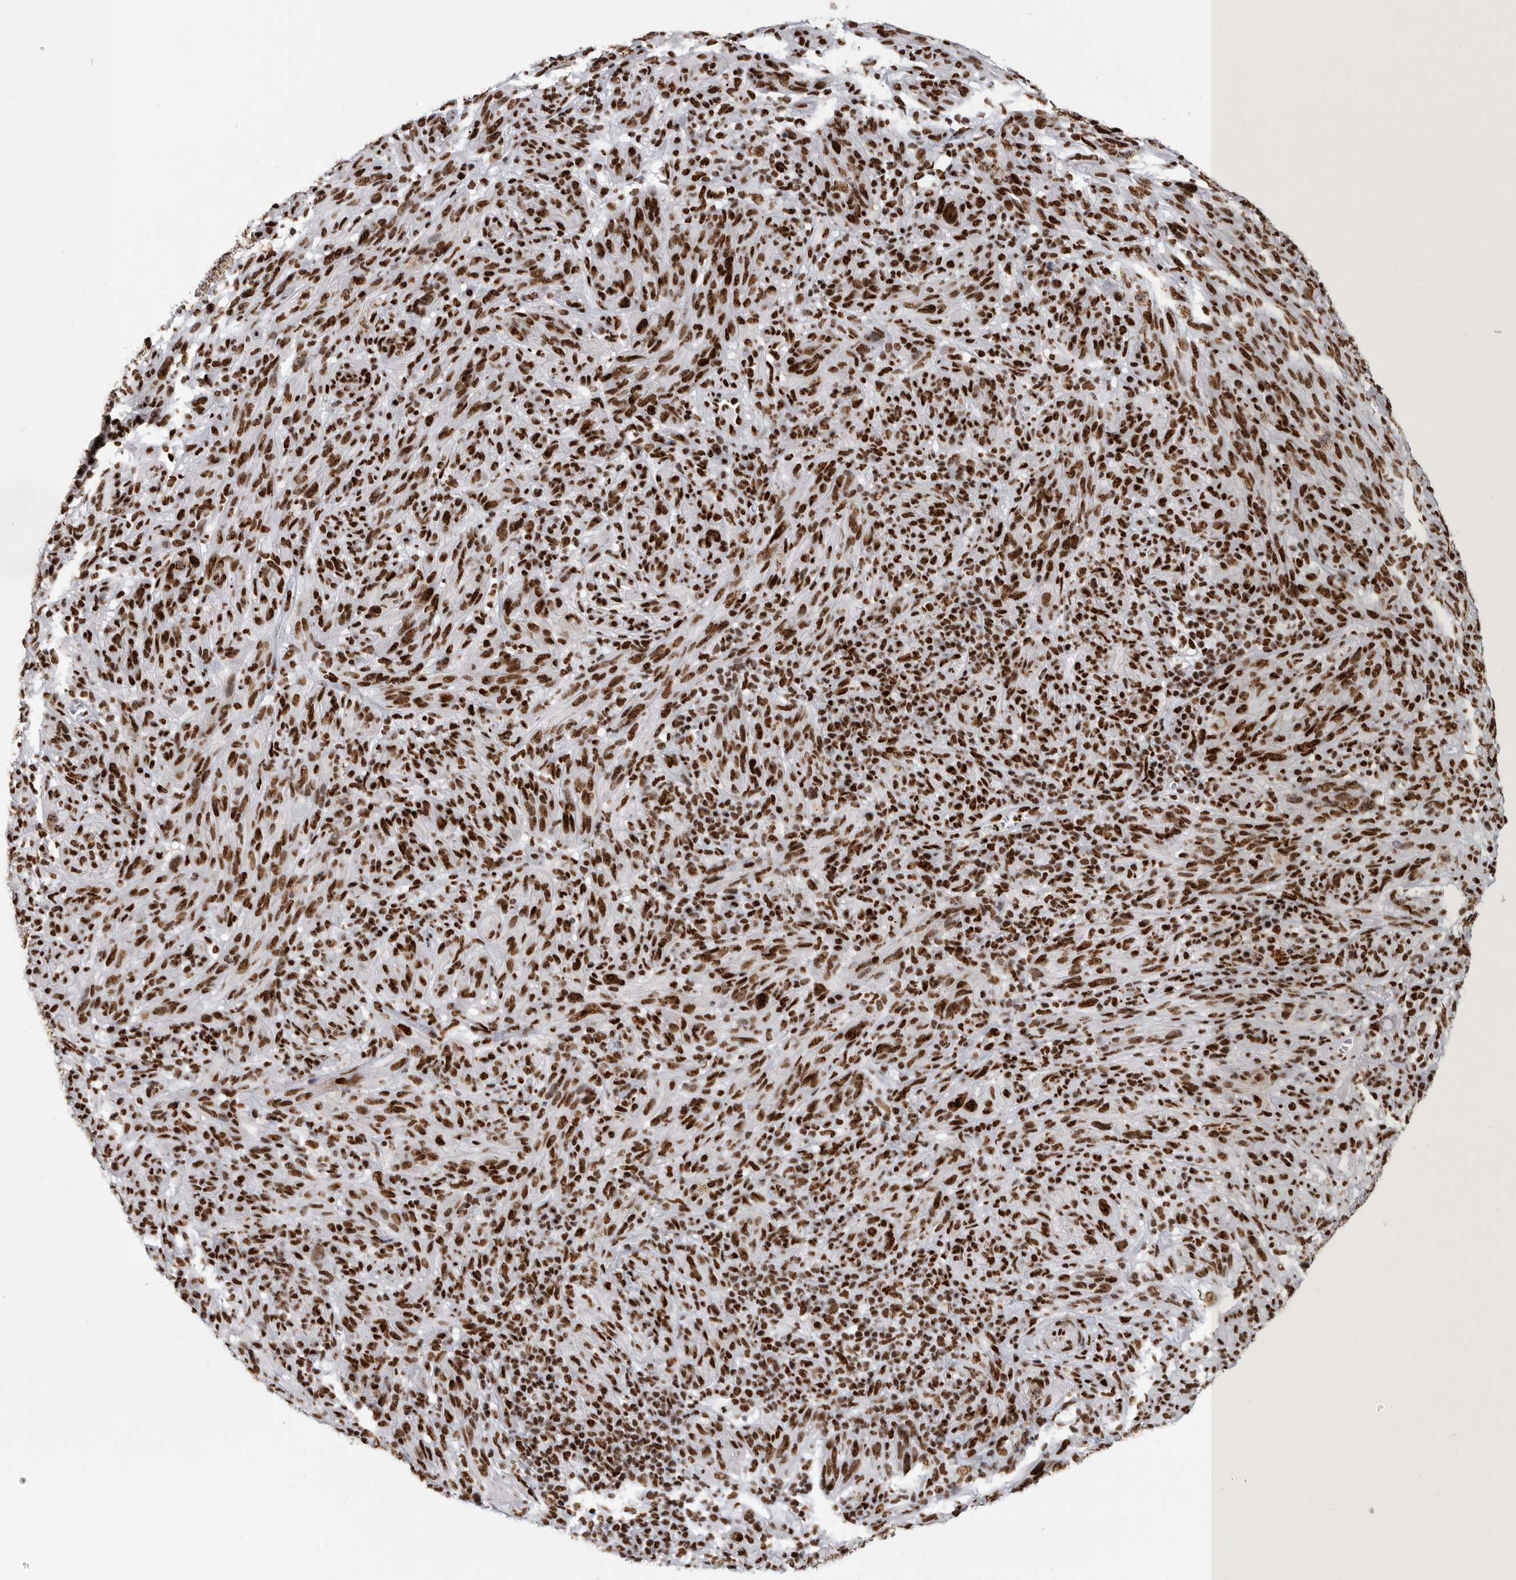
{"staining": {"intensity": "strong", "quantity": ">75%", "location": "nuclear"}, "tissue": "melanoma", "cell_type": "Tumor cells", "image_type": "cancer", "snomed": [{"axis": "morphology", "description": "Malignant melanoma, NOS"}, {"axis": "topography", "description": "Skin of head"}], "caption": "Protein staining of melanoma tissue exhibits strong nuclear staining in about >75% of tumor cells. The staining is performed using DAB (3,3'-diaminobenzidine) brown chromogen to label protein expression. The nuclei are counter-stained blue using hematoxylin.", "gene": "BCLAF1", "patient": {"sex": "male", "age": 96}}